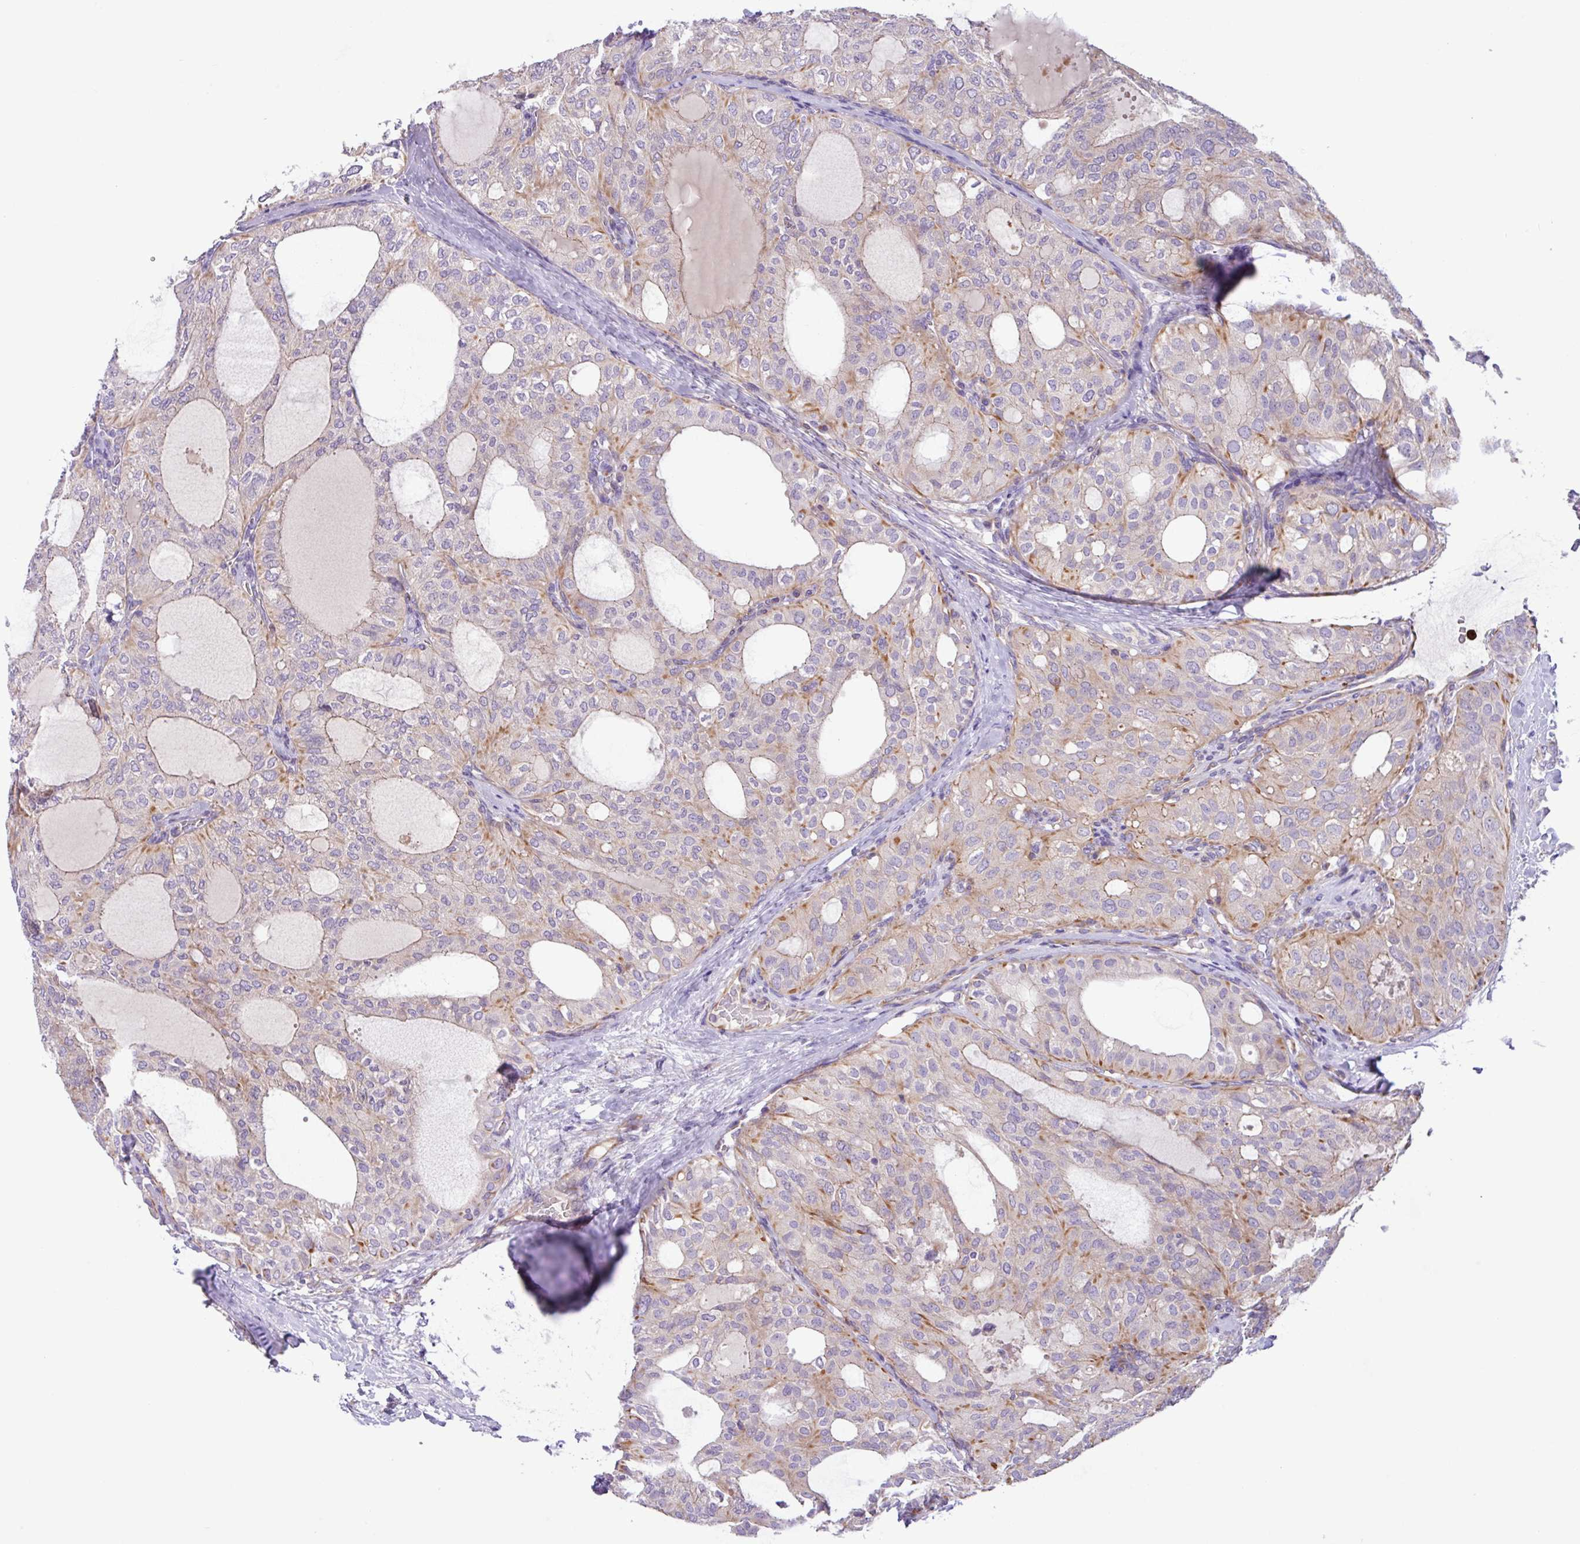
{"staining": {"intensity": "moderate", "quantity": "<25%", "location": "cytoplasmic/membranous"}, "tissue": "thyroid cancer", "cell_type": "Tumor cells", "image_type": "cancer", "snomed": [{"axis": "morphology", "description": "Follicular adenoma carcinoma, NOS"}, {"axis": "topography", "description": "Thyroid gland"}], "caption": "High-magnification brightfield microscopy of follicular adenoma carcinoma (thyroid) stained with DAB (brown) and counterstained with hematoxylin (blue). tumor cells exhibit moderate cytoplasmic/membranous staining is present in approximately<25% of cells.", "gene": "MRM2", "patient": {"sex": "male", "age": 75}}